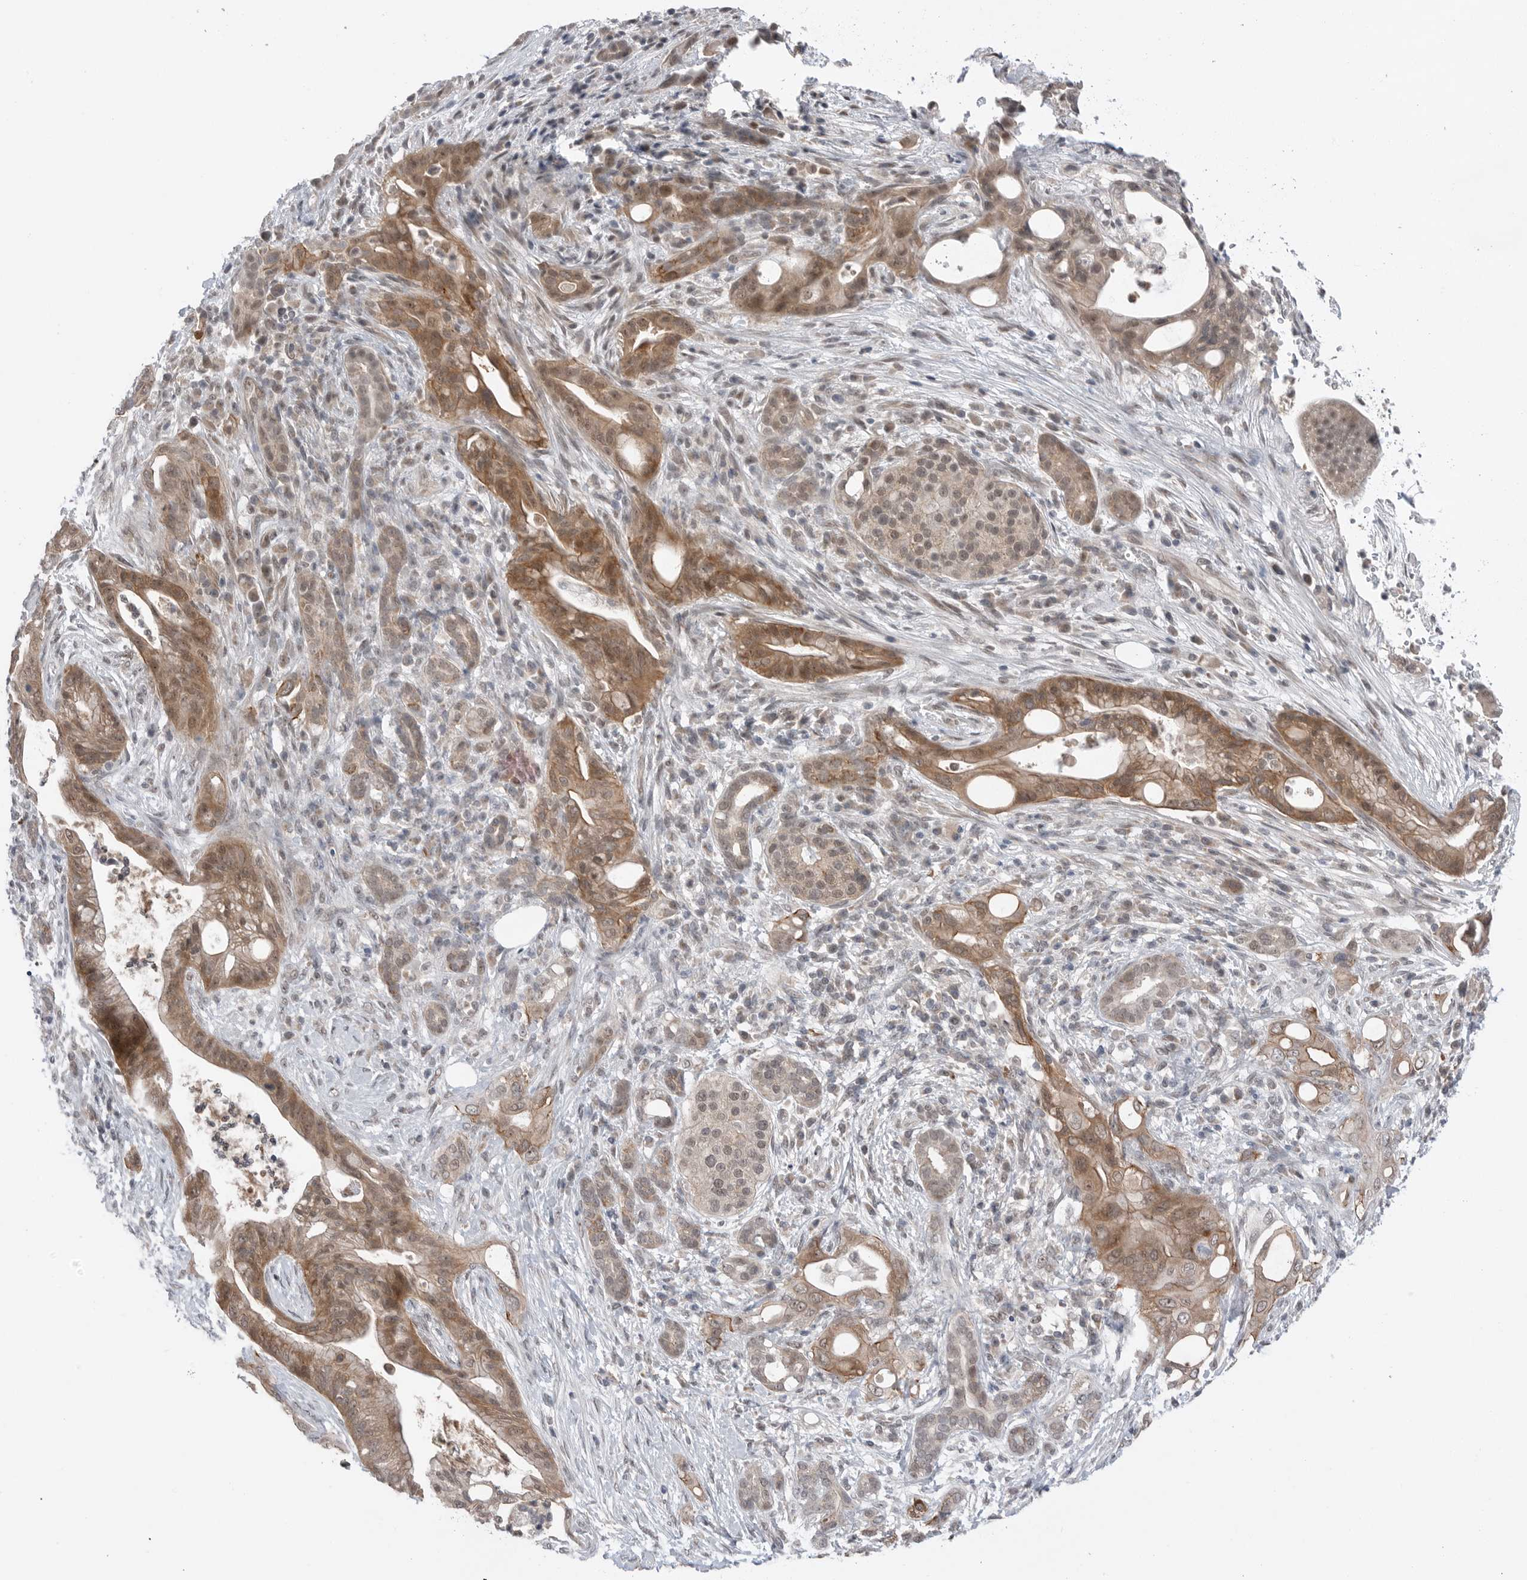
{"staining": {"intensity": "moderate", "quantity": ">75%", "location": "cytoplasmic/membranous,nuclear"}, "tissue": "pancreatic cancer", "cell_type": "Tumor cells", "image_type": "cancer", "snomed": [{"axis": "morphology", "description": "Adenocarcinoma, NOS"}, {"axis": "topography", "description": "Pancreas"}], "caption": "Protein expression analysis of human adenocarcinoma (pancreatic) reveals moderate cytoplasmic/membranous and nuclear staining in about >75% of tumor cells.", "gene": "NTAQ1", "patient": {"sex": "male", "age": 58}}